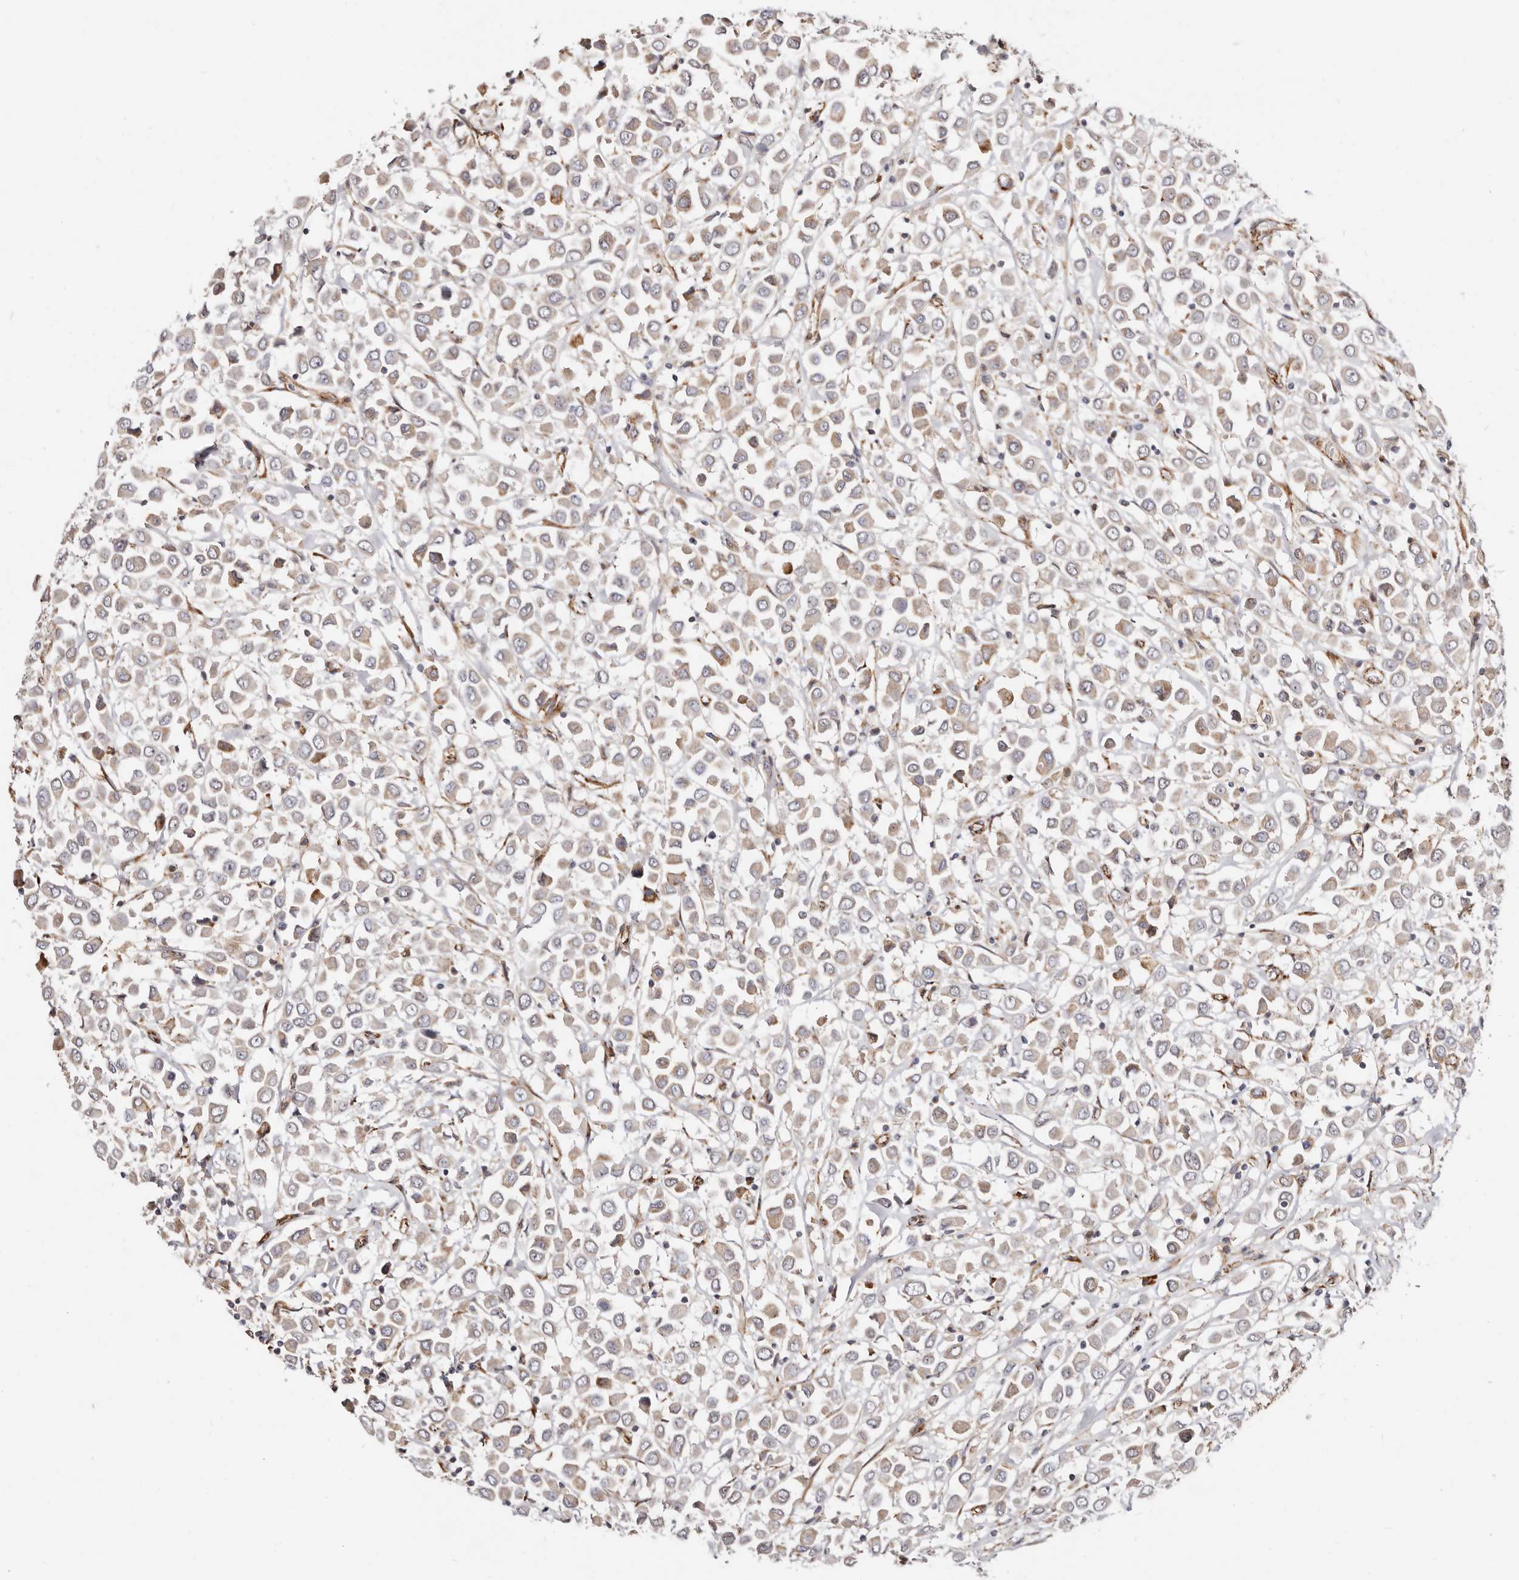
{"staining": {"intensity": "weak", "quantity": "25%-75%", "location": "cytoplasmic/membranous"}, "tissue": "breast cancer", "cell_type": "Tumor cells", "image_type": "cancer", "snomed": [{"axis": "morphology", "description": "Duct carcinoma"}, {"axis": "topography", "description": "Breast"}], "caption": "IHC image of invasive ductal carcinoma (breast) stained for a protein (brown), which displays low levels of weak cytoplasmic/membranous staining in about 25%-75% of tumor cells.", "gene": "CTNNB1", "patient": {"sex": "female", "age": 61}}